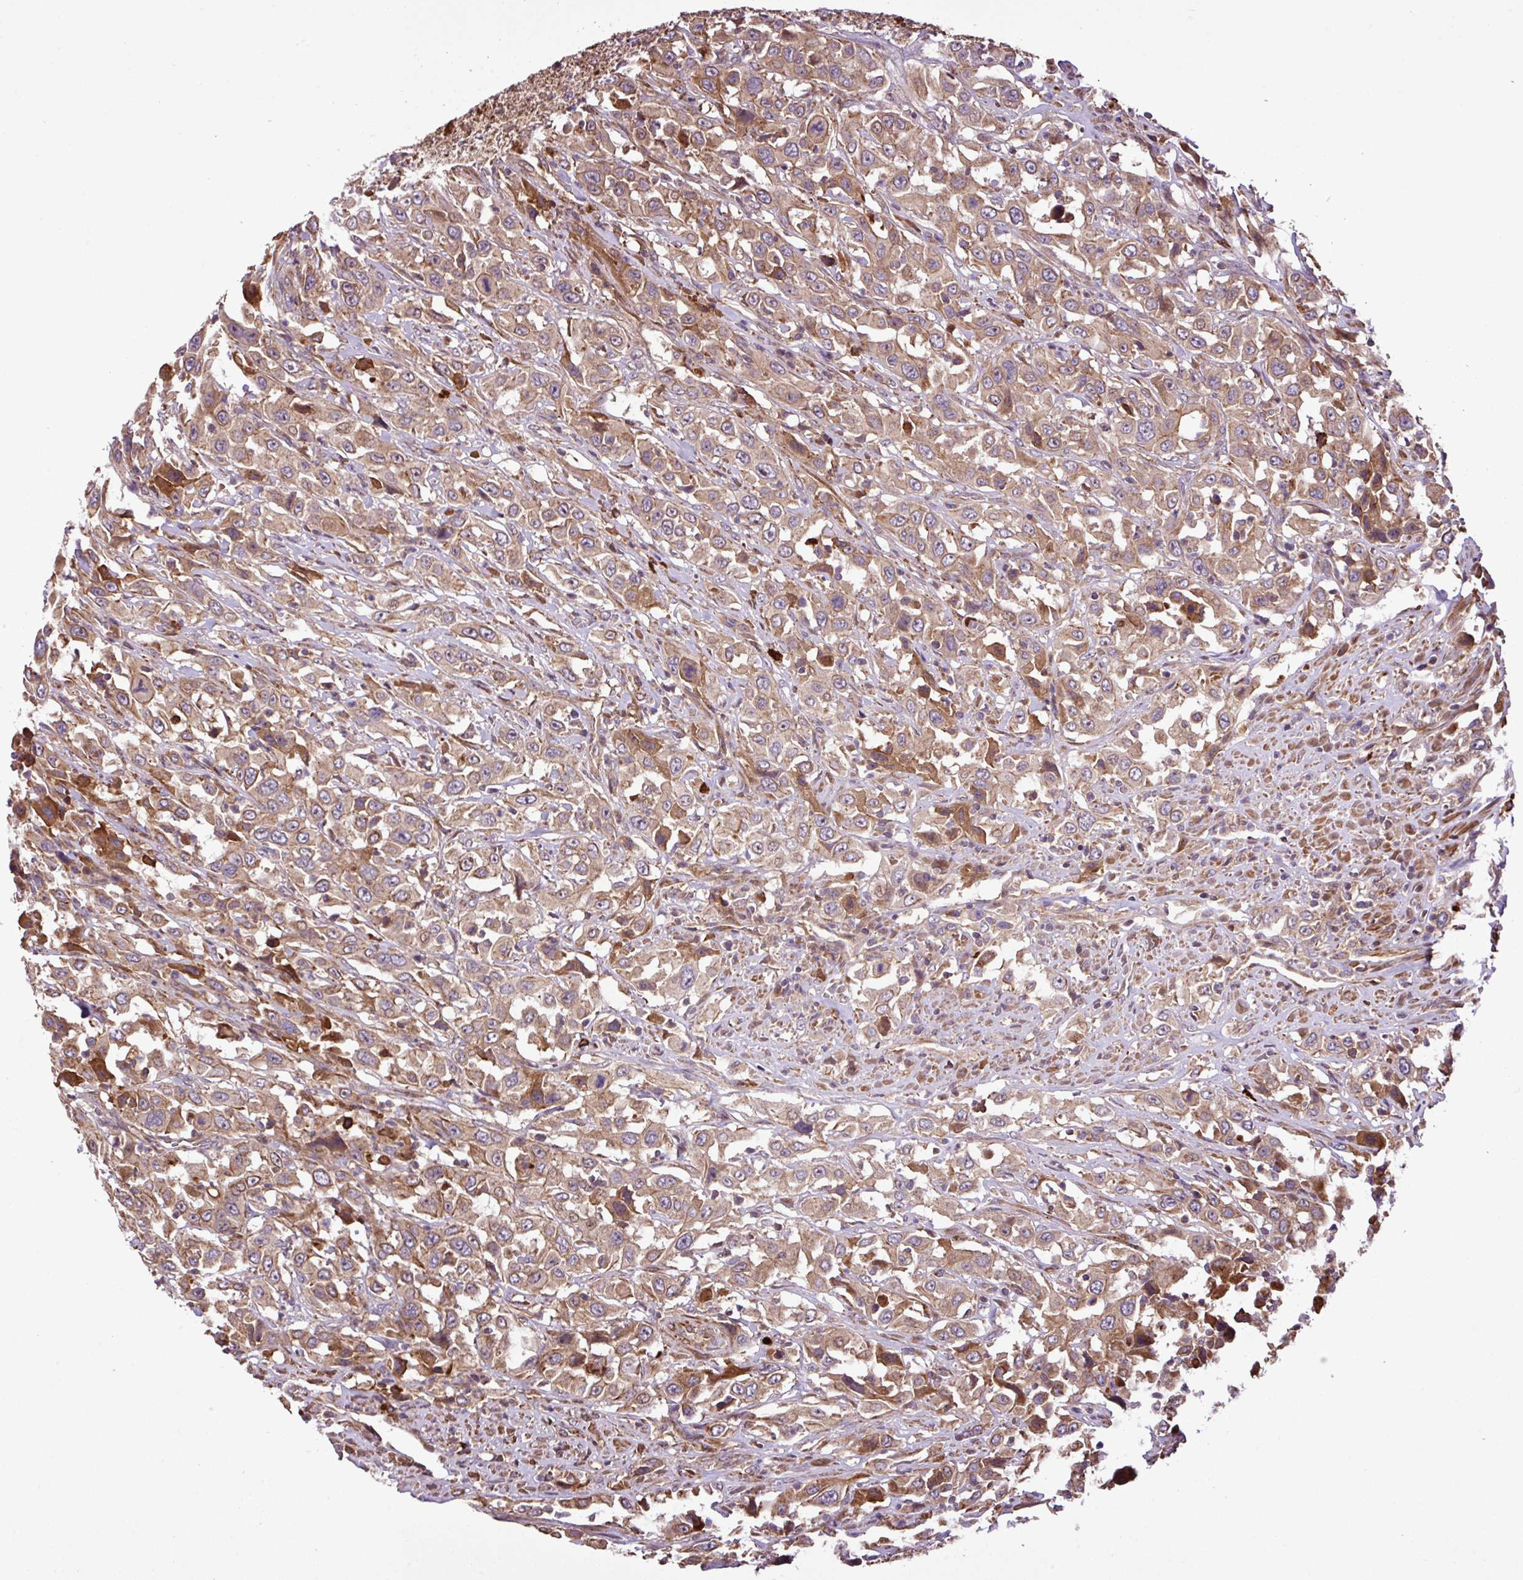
{"staining": {"intensity": "moderate", "quantity": ">75%", "location": "cytoplasmic/membranous"}, "tissue": "urothelial cancer", "cell_type": "Tumor cells", "image_type": "cancer", "snomed": [{"axis": "morphology", "description": "Urothelial carcinoma, High grade"}, {"axis": "topography", "description": "Urinary bladder"}], "caption": "Urothelial carcinoma (high-grade) tissue reveals moderate cytoplasmic/membranous expression in about >75% of tumor cells", "gene": "ZNF266", "patient": {"sex": "male", "age": 61}}